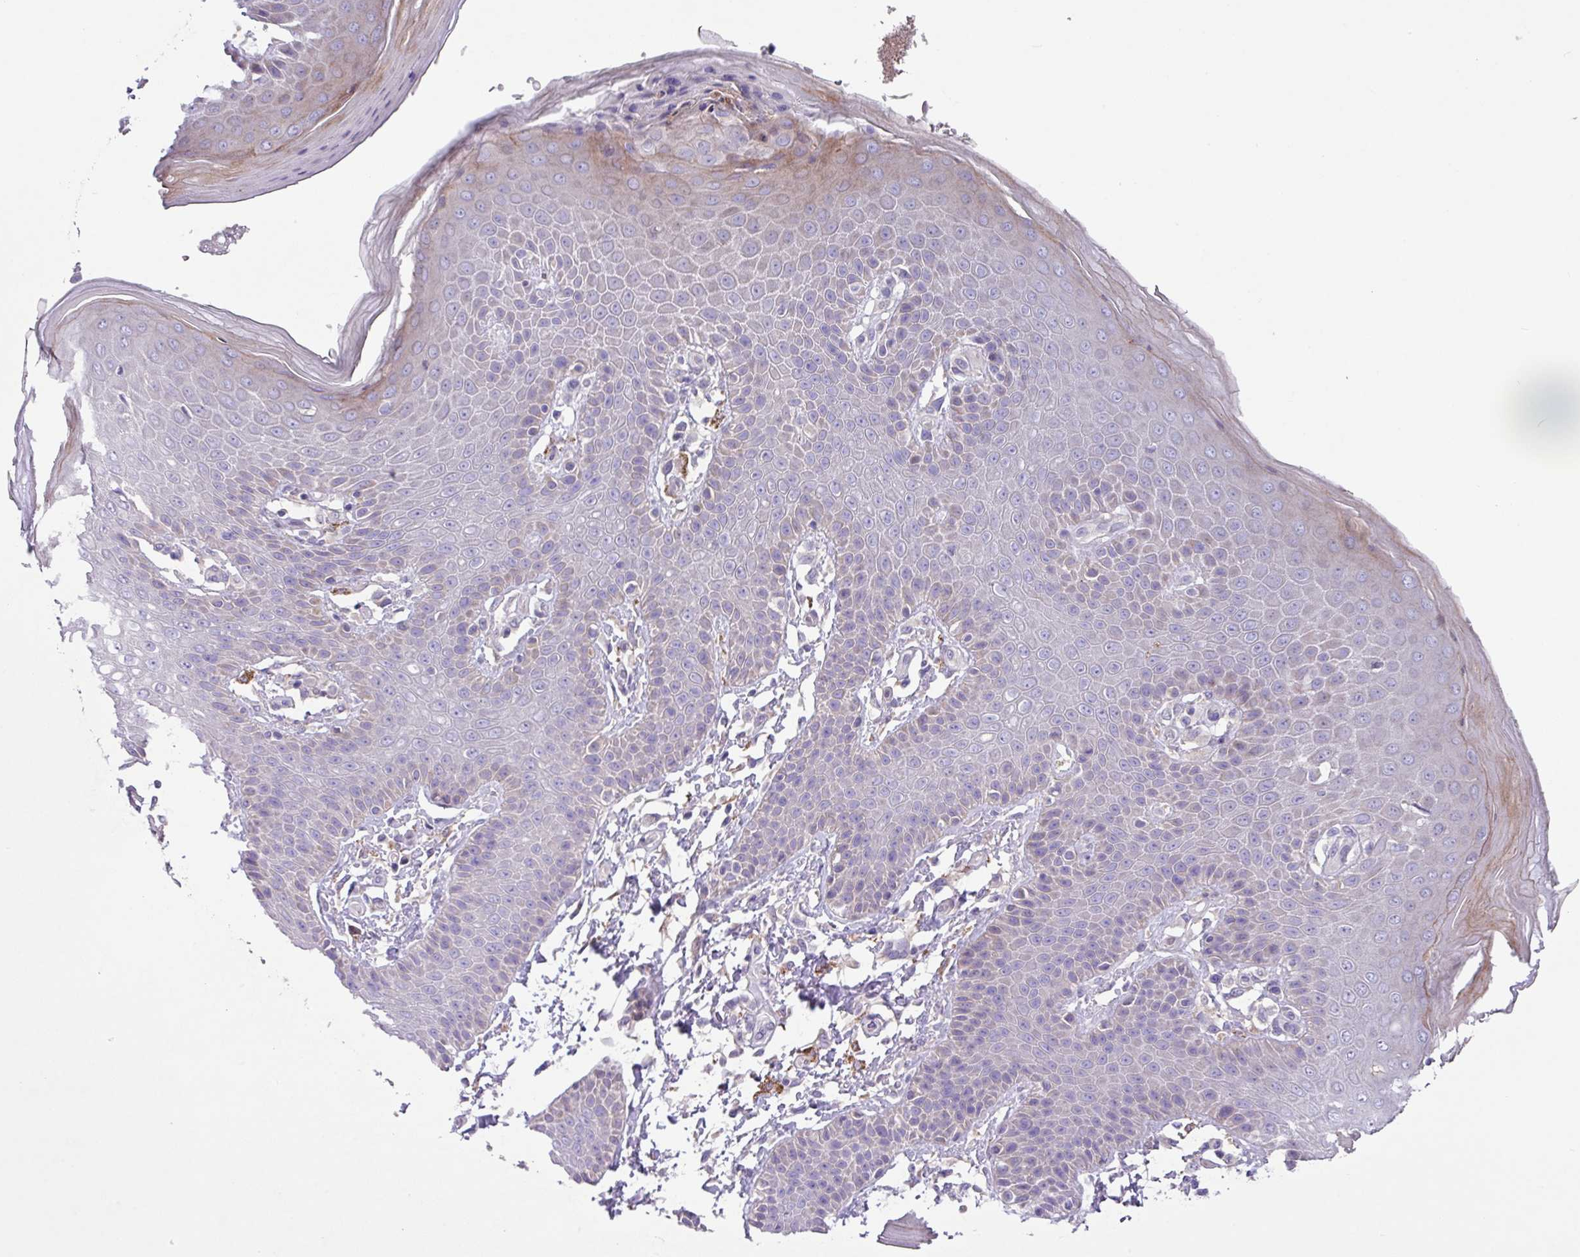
{"staining": {"intensity": "moderate", "quantity": "<25%", "location": "cytoplasmic/membranous"}, "tissue": "skin", "cell_type": "Epidermal cells", "image_type": "normal", "snomed": [{"axis": "morphology", "description": "Normal tissue, NOS"}, {"axis": "topography", "description": "Peripheral nerve tissue"}], "caption": "Immunohistochemistry (IHC) (DAB) staining of normal human skin displays moderate cytoplasmic/membranous protein staining in about <25% of epidermal cells.", "gene": "IQCJ", "patient": {"sex": "male", "age": 51}}